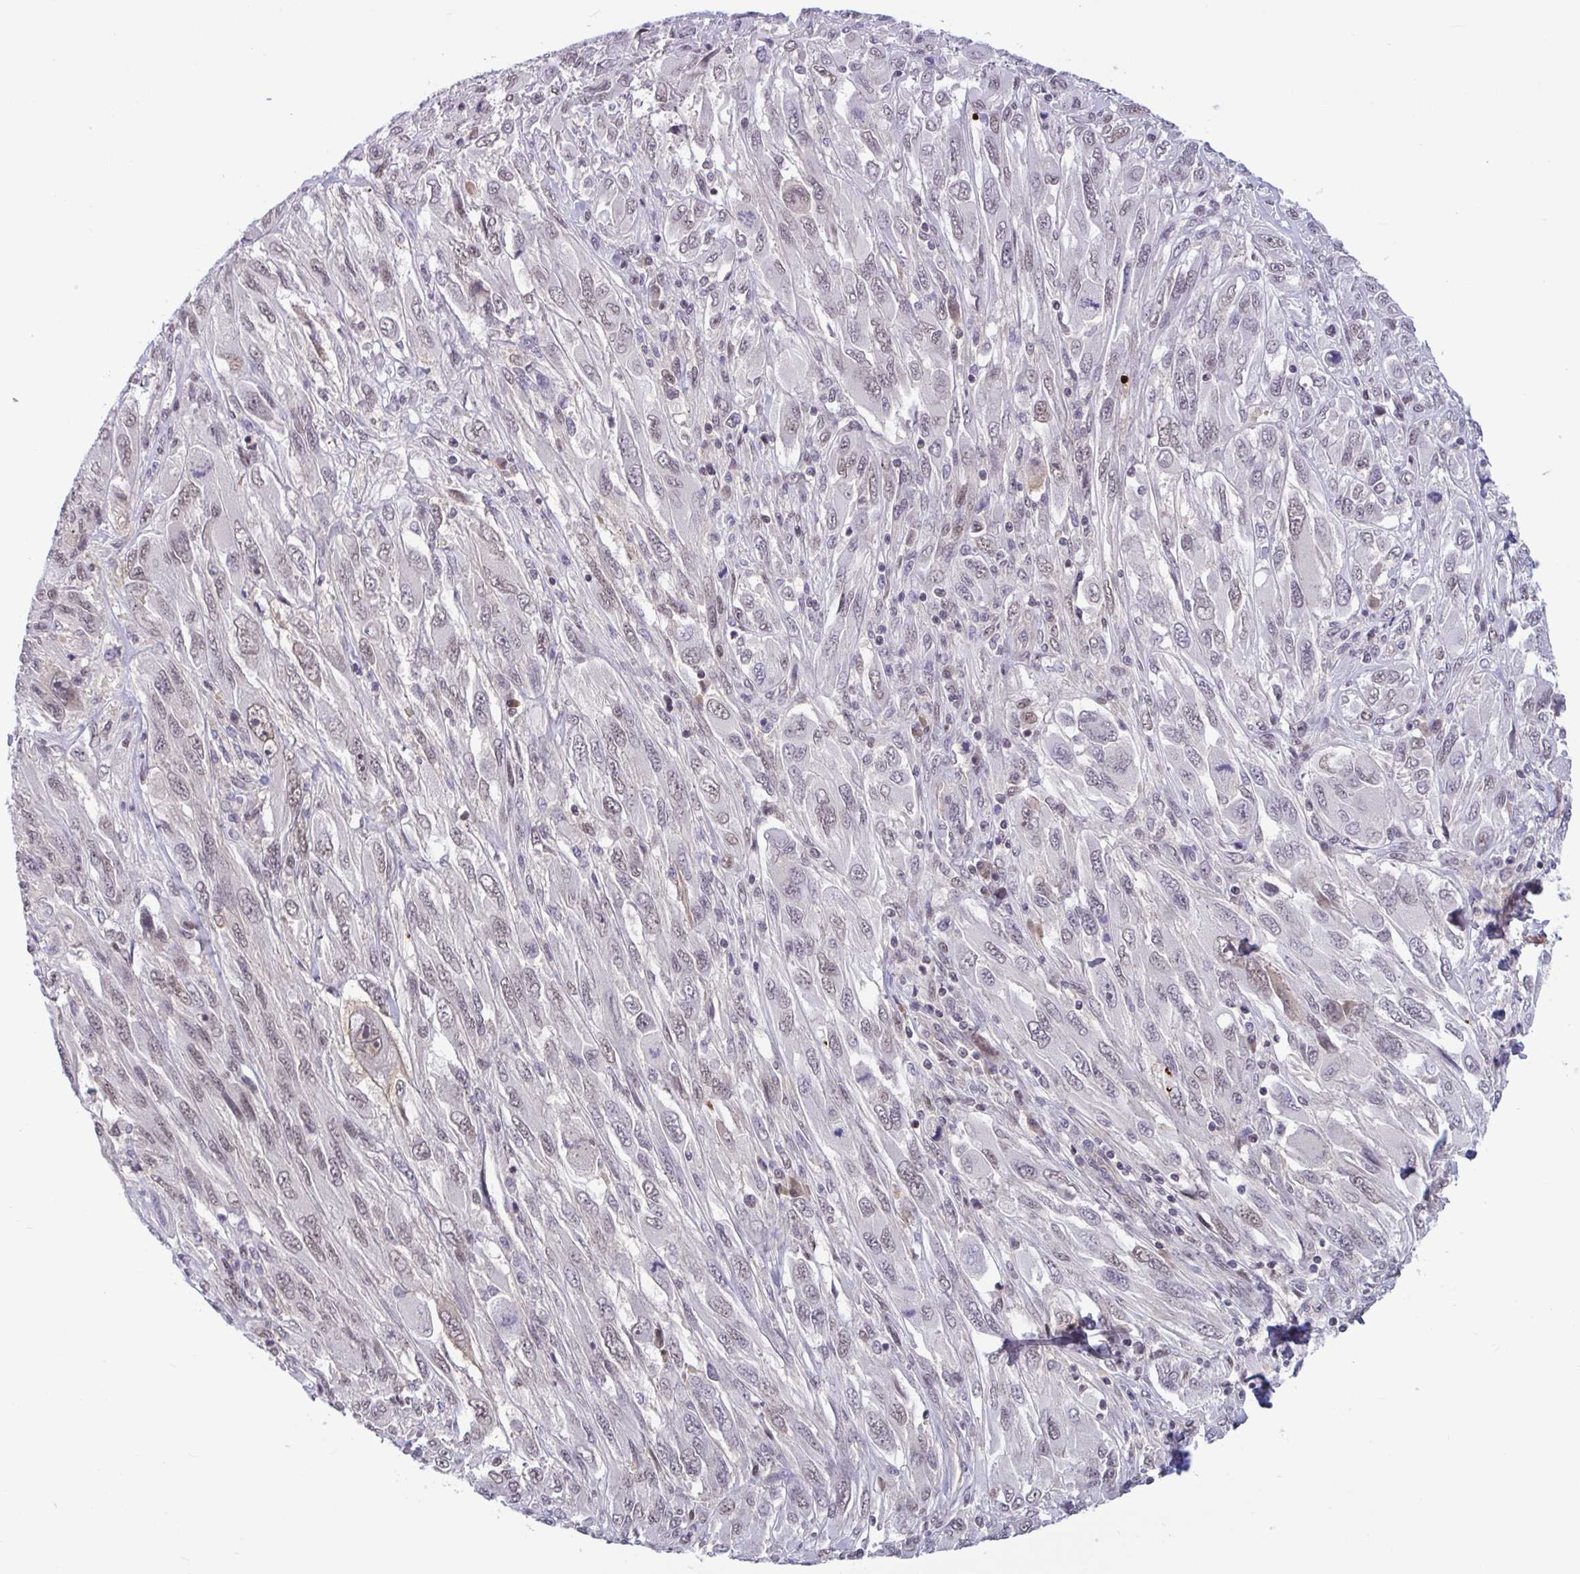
{"staining": {"intensity": "weak", "quantity": "<25%", "location": "nuclear"}, "tissue": "melanoma", "cell_type": "Tumor cells", "image_type": "cancer", "snomed": [{"axis": "morphology", "description": "Malignant melanoma, NOS"}, {"axis": "topography", "description": "Skin"}], "caption": "Tumor cells are negative for protein expression in human melanoma.", "gene": "TTC7B", "patient": {"sex": "female", "age": 91}}